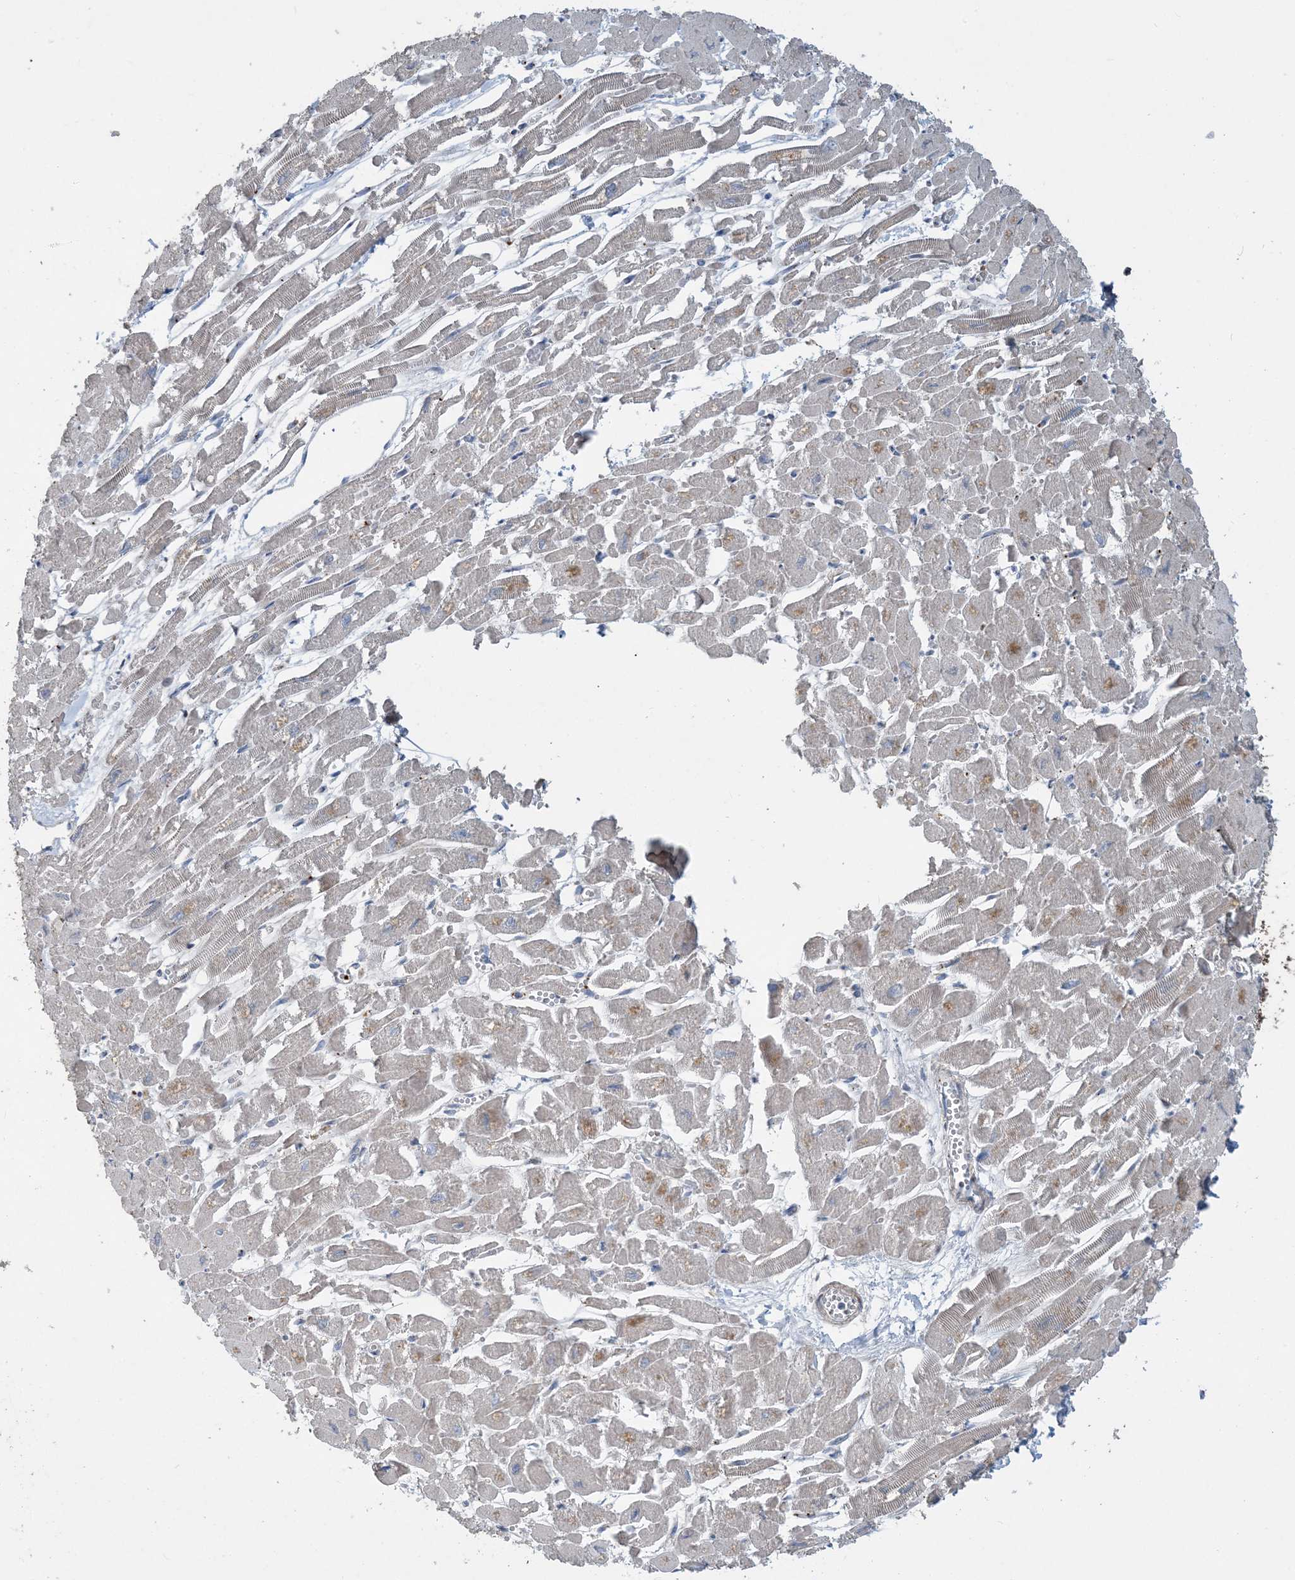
{"staining": {"intensity": "weak", "quantity": "<25%", "location": "cytoplasmic/membranous"}, "tissue": "heart muscle", "cell_type": "Cardiomyocytes", "image_type": "normal", "snomed": [{"axis": "morphology", "description": "Normal tissue, NOS"}, {"axis": "topography", "description": "Heart"}], "caption": "IHC image of normal human heart muscle stained for a protein (brown), which shows no expression in cardiomyocytes. Brightfield microscopy of immunohistochemistry stained with DAB (brown) and hematoxylin (blue), captured at high magnification.", "gene": "ECHDC1", "patient": {"sex": "male", "age": 54}}